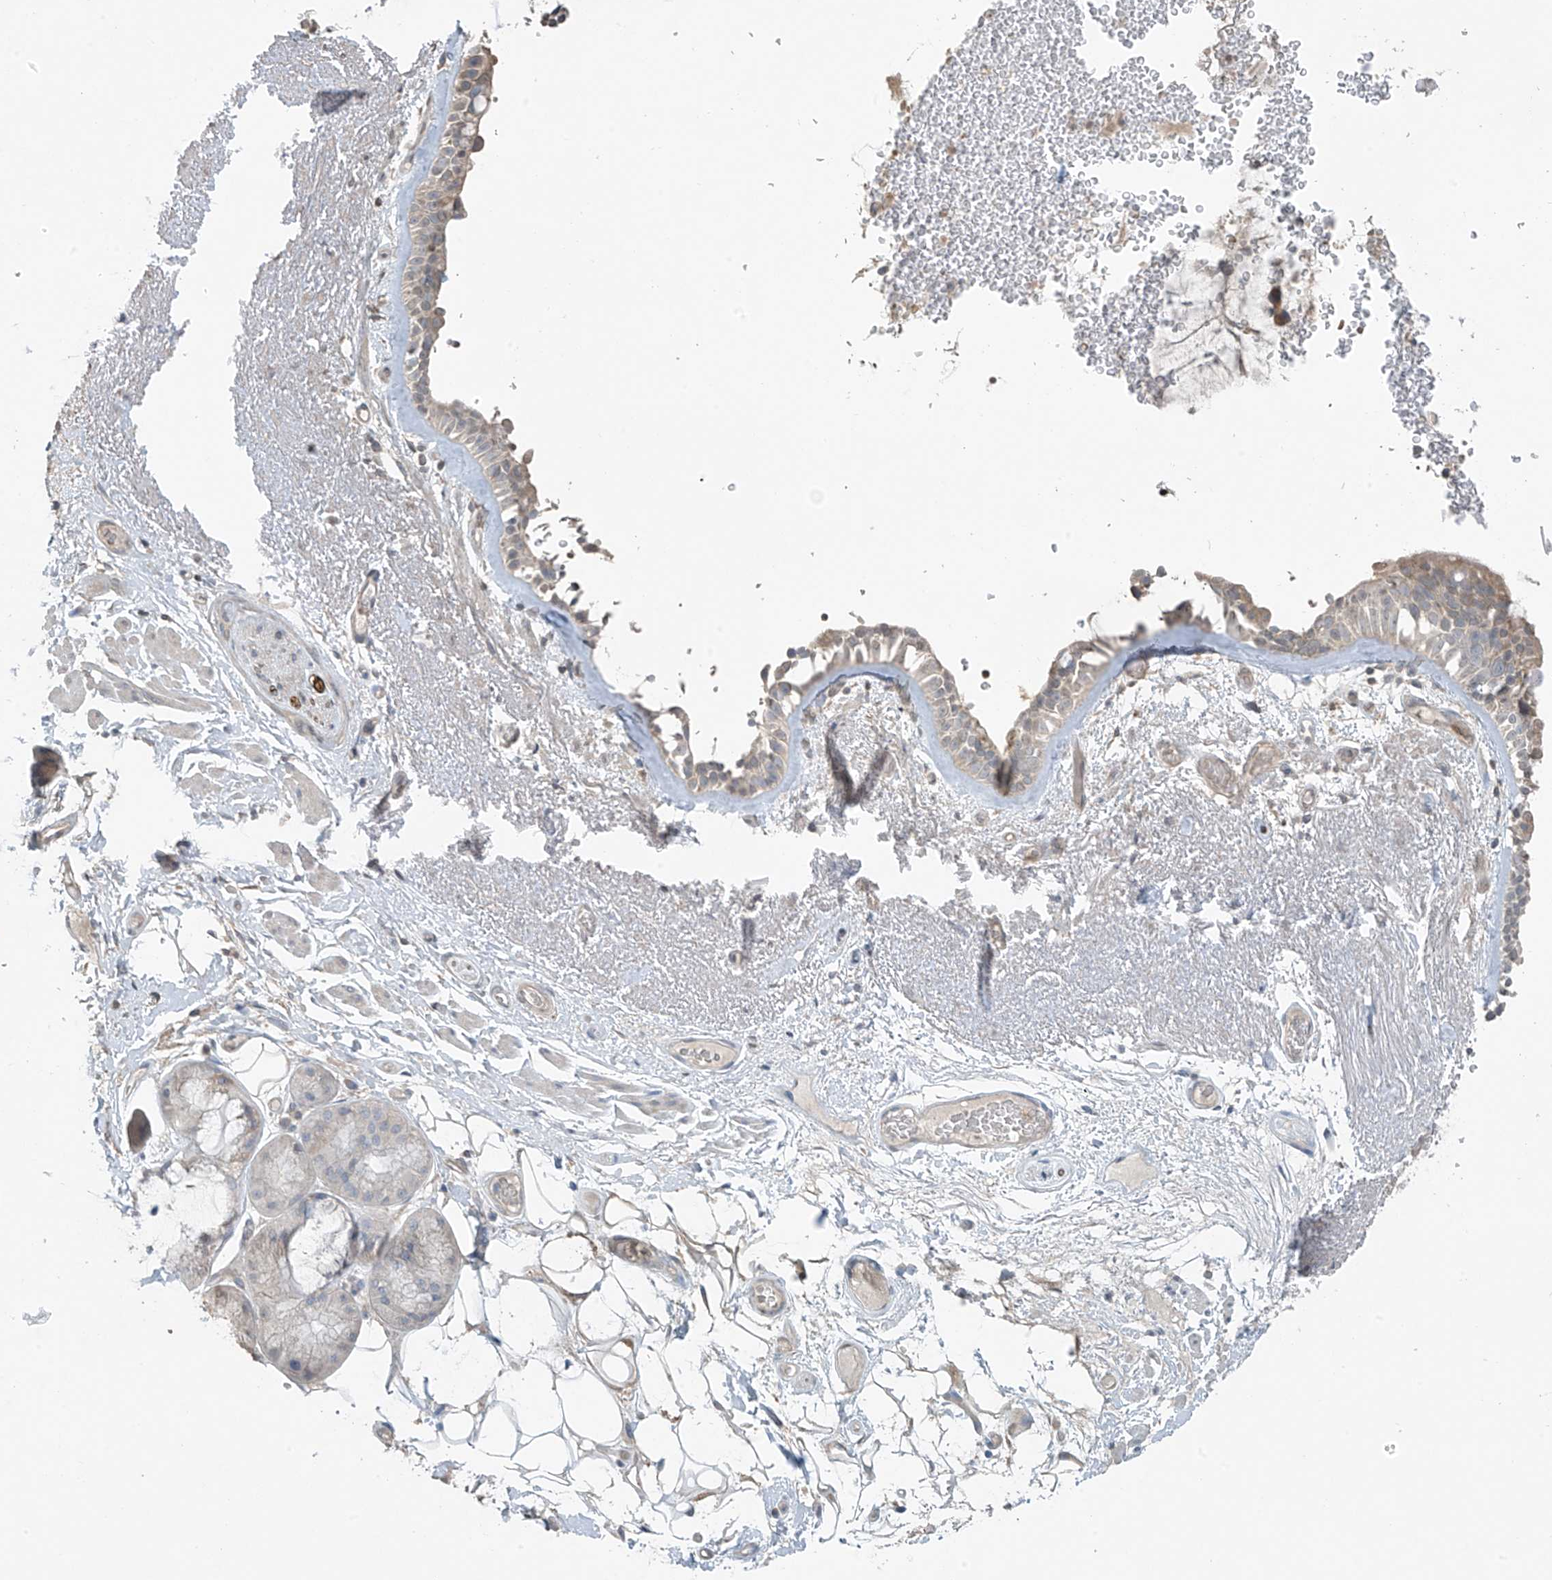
{"staining": {"intensity": "weak", "quantity": "<25%", "location": "cytoplasmic/membranous"}, "tissue": "bronchus", "cell_type": "Respiratory epithelial cells", "image_type": "normal", "snomed": [{"axis": "morphology", "description": "Normal tissue, NOS"}, {"axis": "morphology", "description": "Squamous cell carcinoma, NOS"}, {"axis": "topography", "description": "Lymph node"}, {"axis": "topography", "description": "Bronchus"}, {"axis": "topography", "description": "Lung"}], "caption": "Immunohistochemistry photomicrograph of unremarkable bronchus: bronchus stained with DAB (3,3'-diaminobenzidine) reveals no significant protein staining in respiratory epithelial cells.", "gene": "HOXA11", "patient": {"sex": "male", "age": 66}}